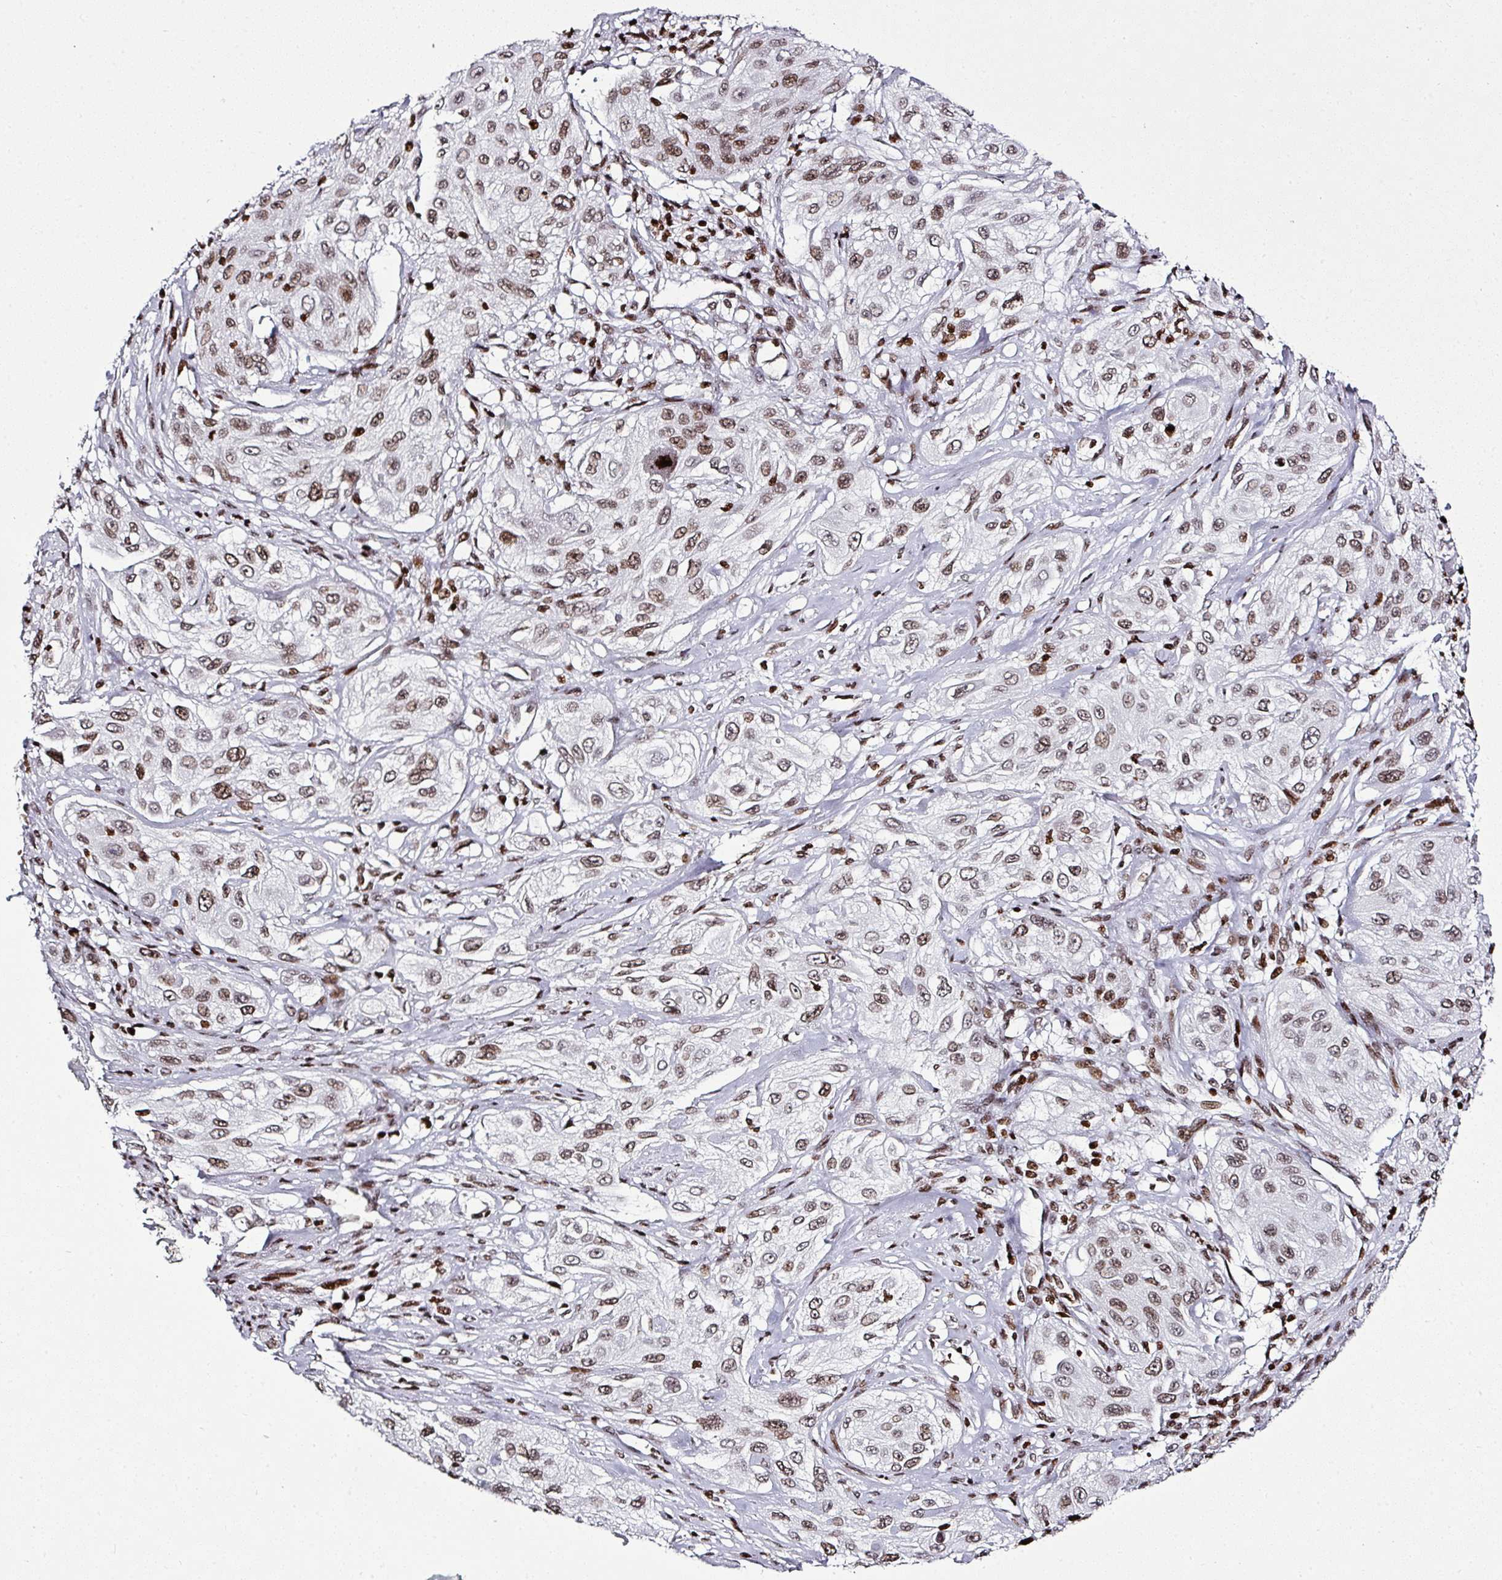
{"staining": {"intensity": "weak", "quantity": ">75%", "location": "nuclear"}, "tissue": "cervical cancer", "cell_type": "Tumor cells", "image_type": "cancer", "snomed": [{"axis": "morphology", "description": "Squamous cell carcinoma, NOS"}, {"axis": "topography", "description": "Cervix"}], "caption": "Squamous cell carcinoma (cervical) tissue demonstrates weak nuclear expression in about >75% of tumor cells (brown staining indicates protein expression, while blue staining denotes nuclei).", "gene": "RASL11A", "patient": {"sex": "female", "age": 42}}